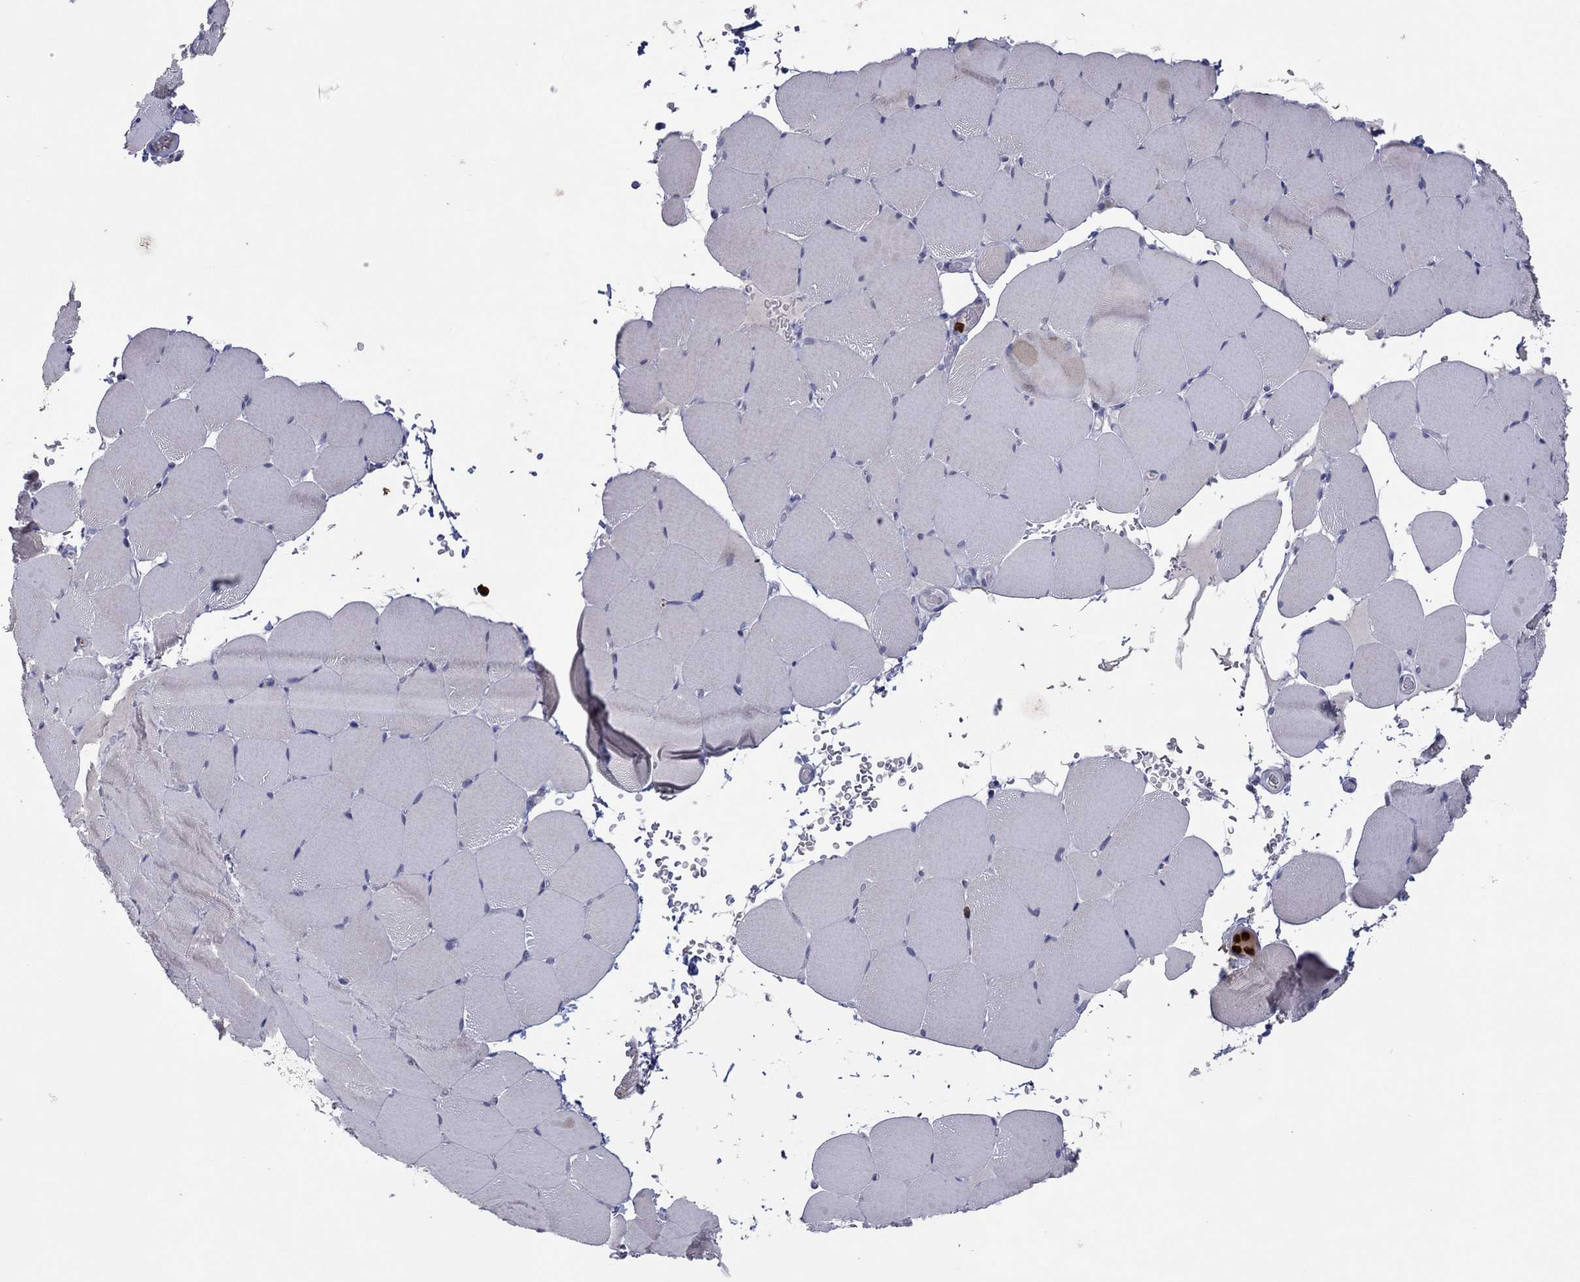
{"staining": {"intensity": "negative", "quantity": "none", "location": "none"}, "tissue": "skeletal muscle", "cell_type": "Myocytes", "image_type": "normal", "snomed": [{"axis": "morphology", "description": "Normal tissue, NOS"}, {"axis": "topography", "description": "Skeletal muscle"}], "caption": "A high-resolution histopathology image shows immunohistochemistry staining of normal skeletal muscle, which reveals no significant positivity in myocytes.", "gene": "CCL5", "patient": {"sex": "female", "age": 37}}